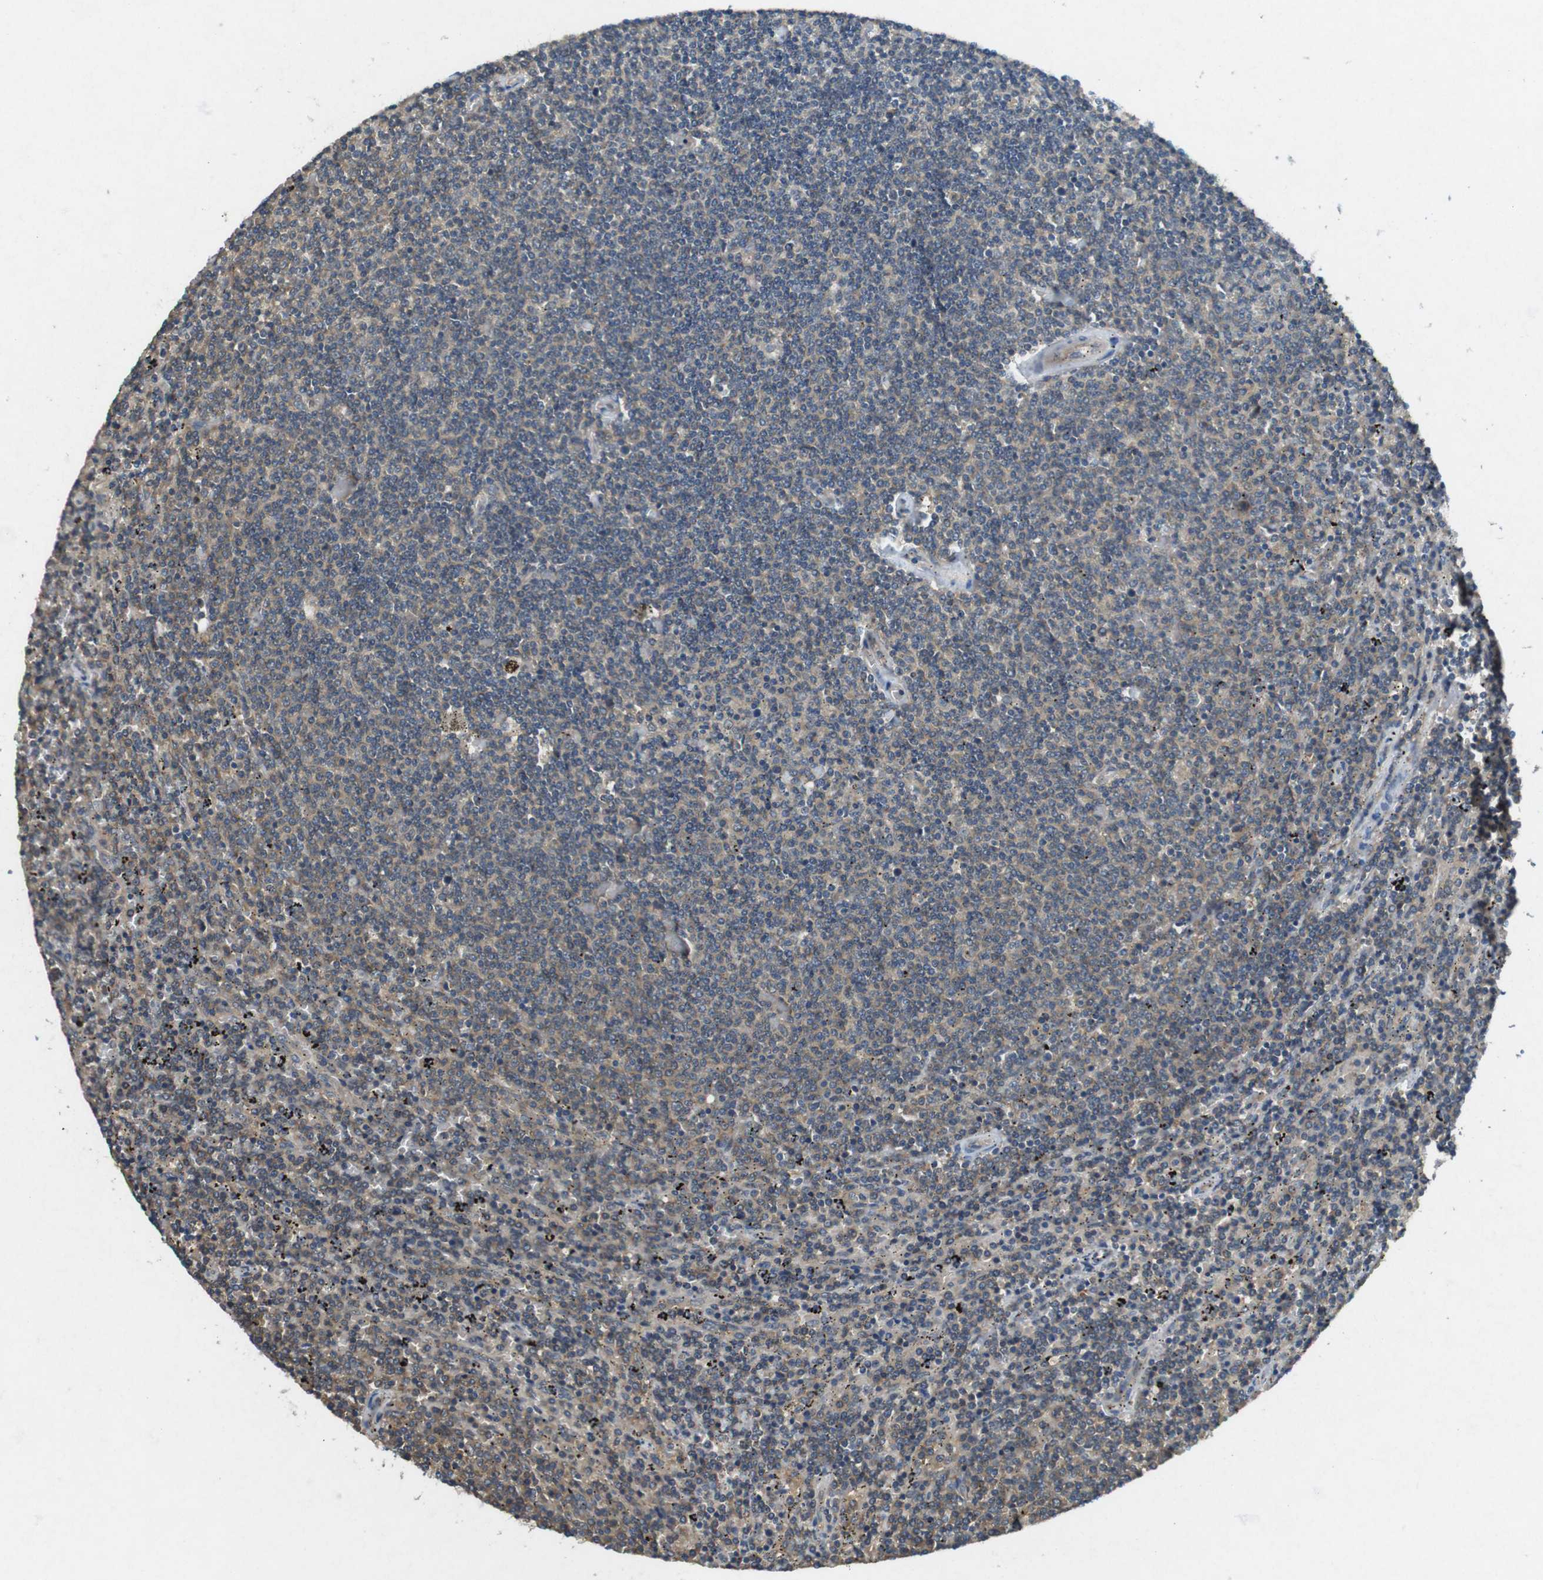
{"staining": {"intensity": "weak", "quantity": "25%-75%", "location": "cytoplasmic/membranous"}, "tissue": "lymphoma", "cell_type": "Tumor cells", "image_type": "cancer", "snomed": [{"axis": "morphology", "description": "Malignant lymphoma, non-Hodgkin's type, Low grade"}, {"axis": "topography", "description": "Spleen"}], "caption": "Malignant lymphoma, non-Hodgkin's type (low-grade) stained with immunohistochemistry (IHC) reveals weak cytoplasmic/membranous positivity in approximately 25%-75% of tumor cells. The staining was performed using DAB, with brown indicating positive protein expression. Nuclei are stained blue with hematoxylin.", "gene": "SUGT1", "patient": {"sex": "female", "age": 50}}